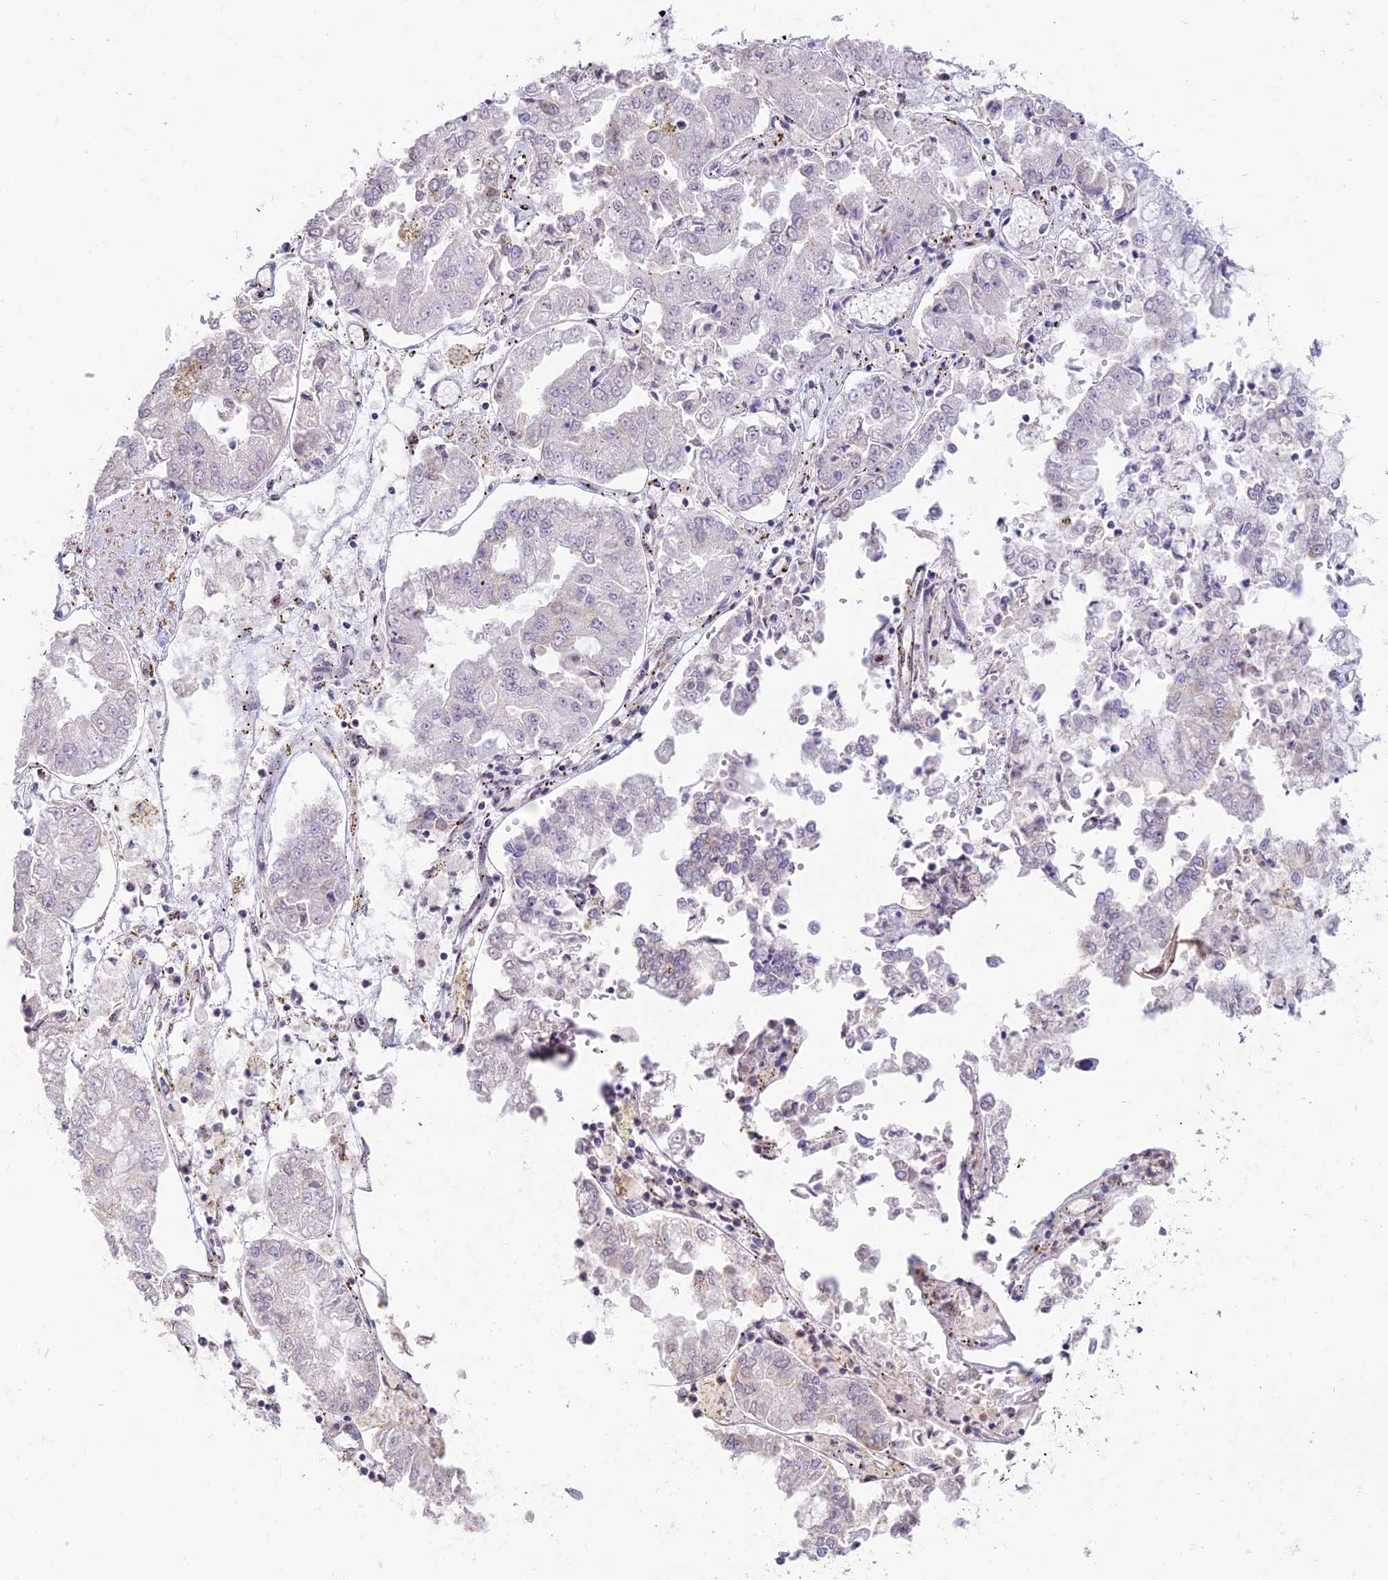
{"staining": {"intensity": "weak", "quantity": "<25%", "location": "cytoplasmic/membranous"}, "tissue": "stomach cancer", "cell_type": "Tumor cells", "image_type": "cancer", "snomed": [{"axis": "morphology", "description": "Adenocarcinoma, NOS"}, {"axis": "topography", "description": "Stomach"}], "caption": "DAB (3,3'-diaminobenzidine) immunohistochemical staining of stomach cancer (adenocarcinoma) displays no significant staining in tumor cells.", "gene": "MICOS13", "patient": {"sex": "male", "age": 76}}